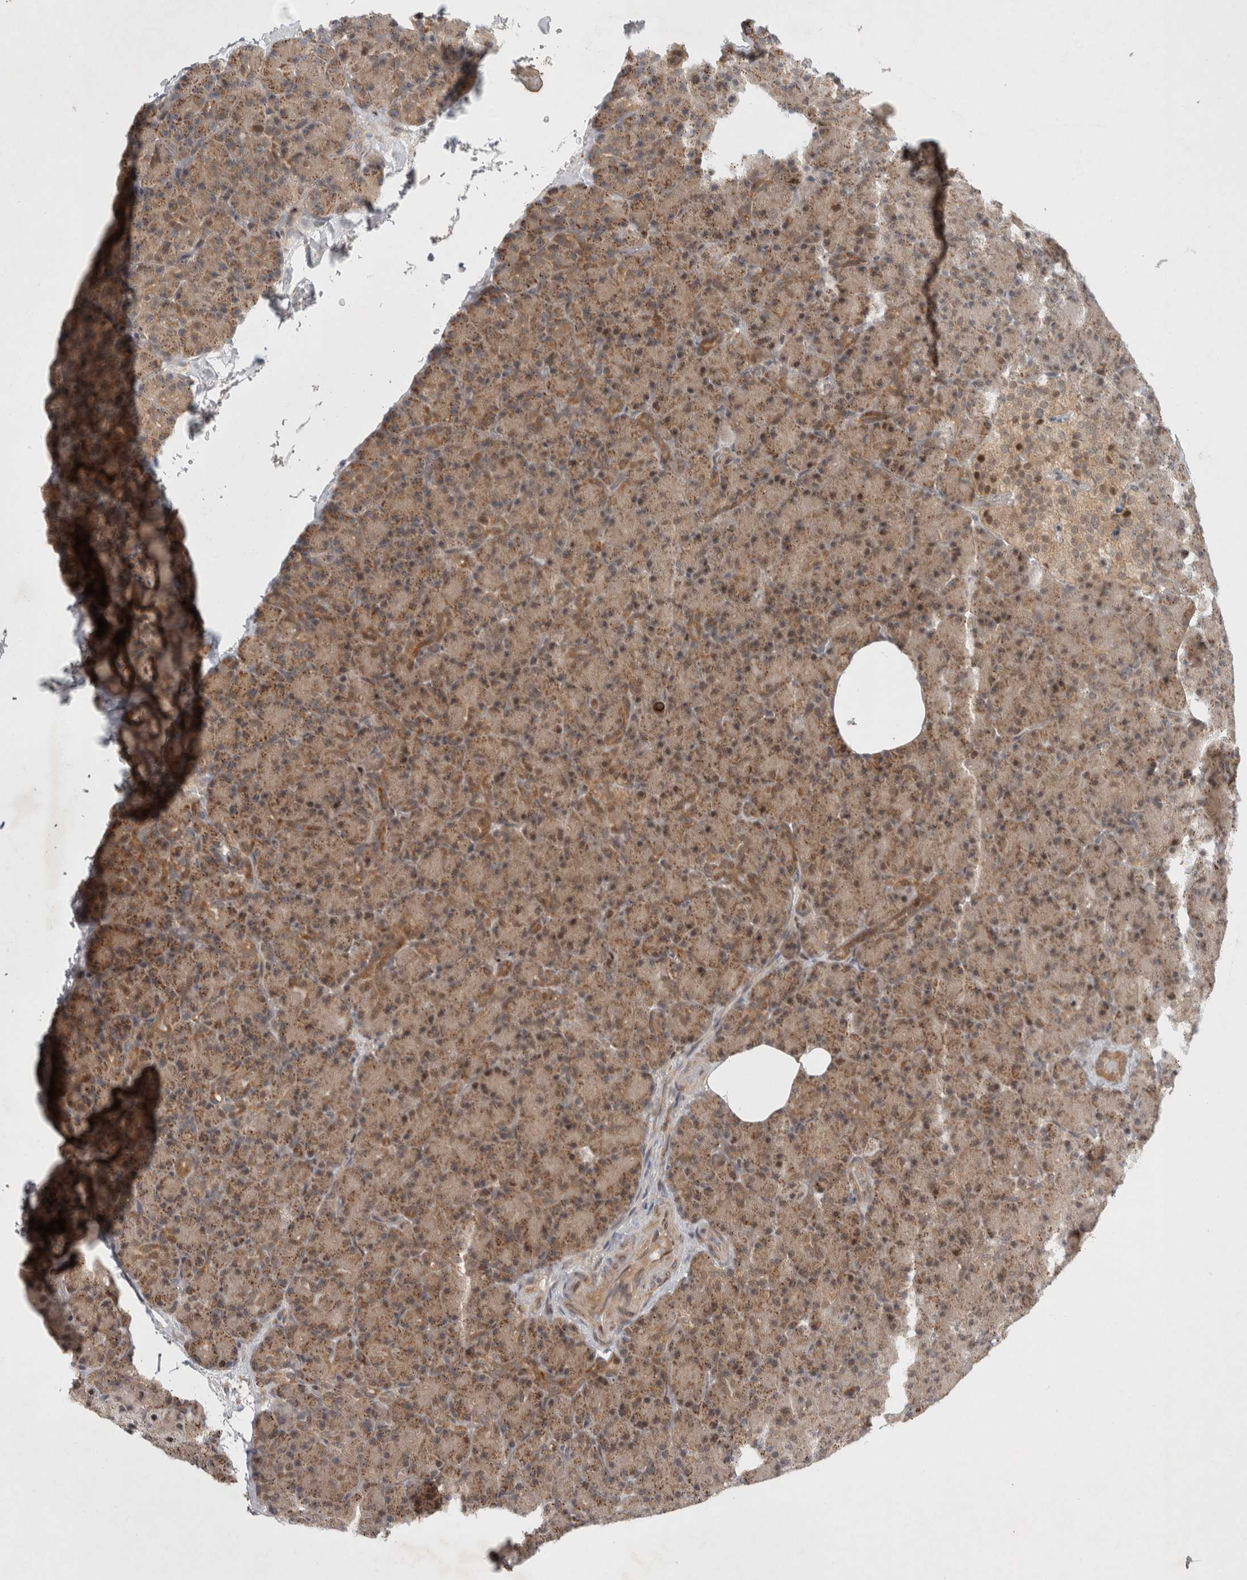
{"staining": {"intensity": "moderate", "quantity": ">75%", "location": "cytoplasmic/membranous,nuclear"}, "tissue": "pancreas", "cell_type": "Exocrine glandular cells", "image_type": "normal", "snomed": [{"axis": "morphology", "description": "Normal tissue, NOS"}, {"axis": "topography", "description": "Pancreas"}], "caption": "Exocrine glandular cells demonstrate medium levels of moderate cytoplasmic/membranous,nuclear positivity in approximately >75% of cells in benign human pancreas.", "gene": "KDM8", "patient": {"sex": "female", "age": 43}}